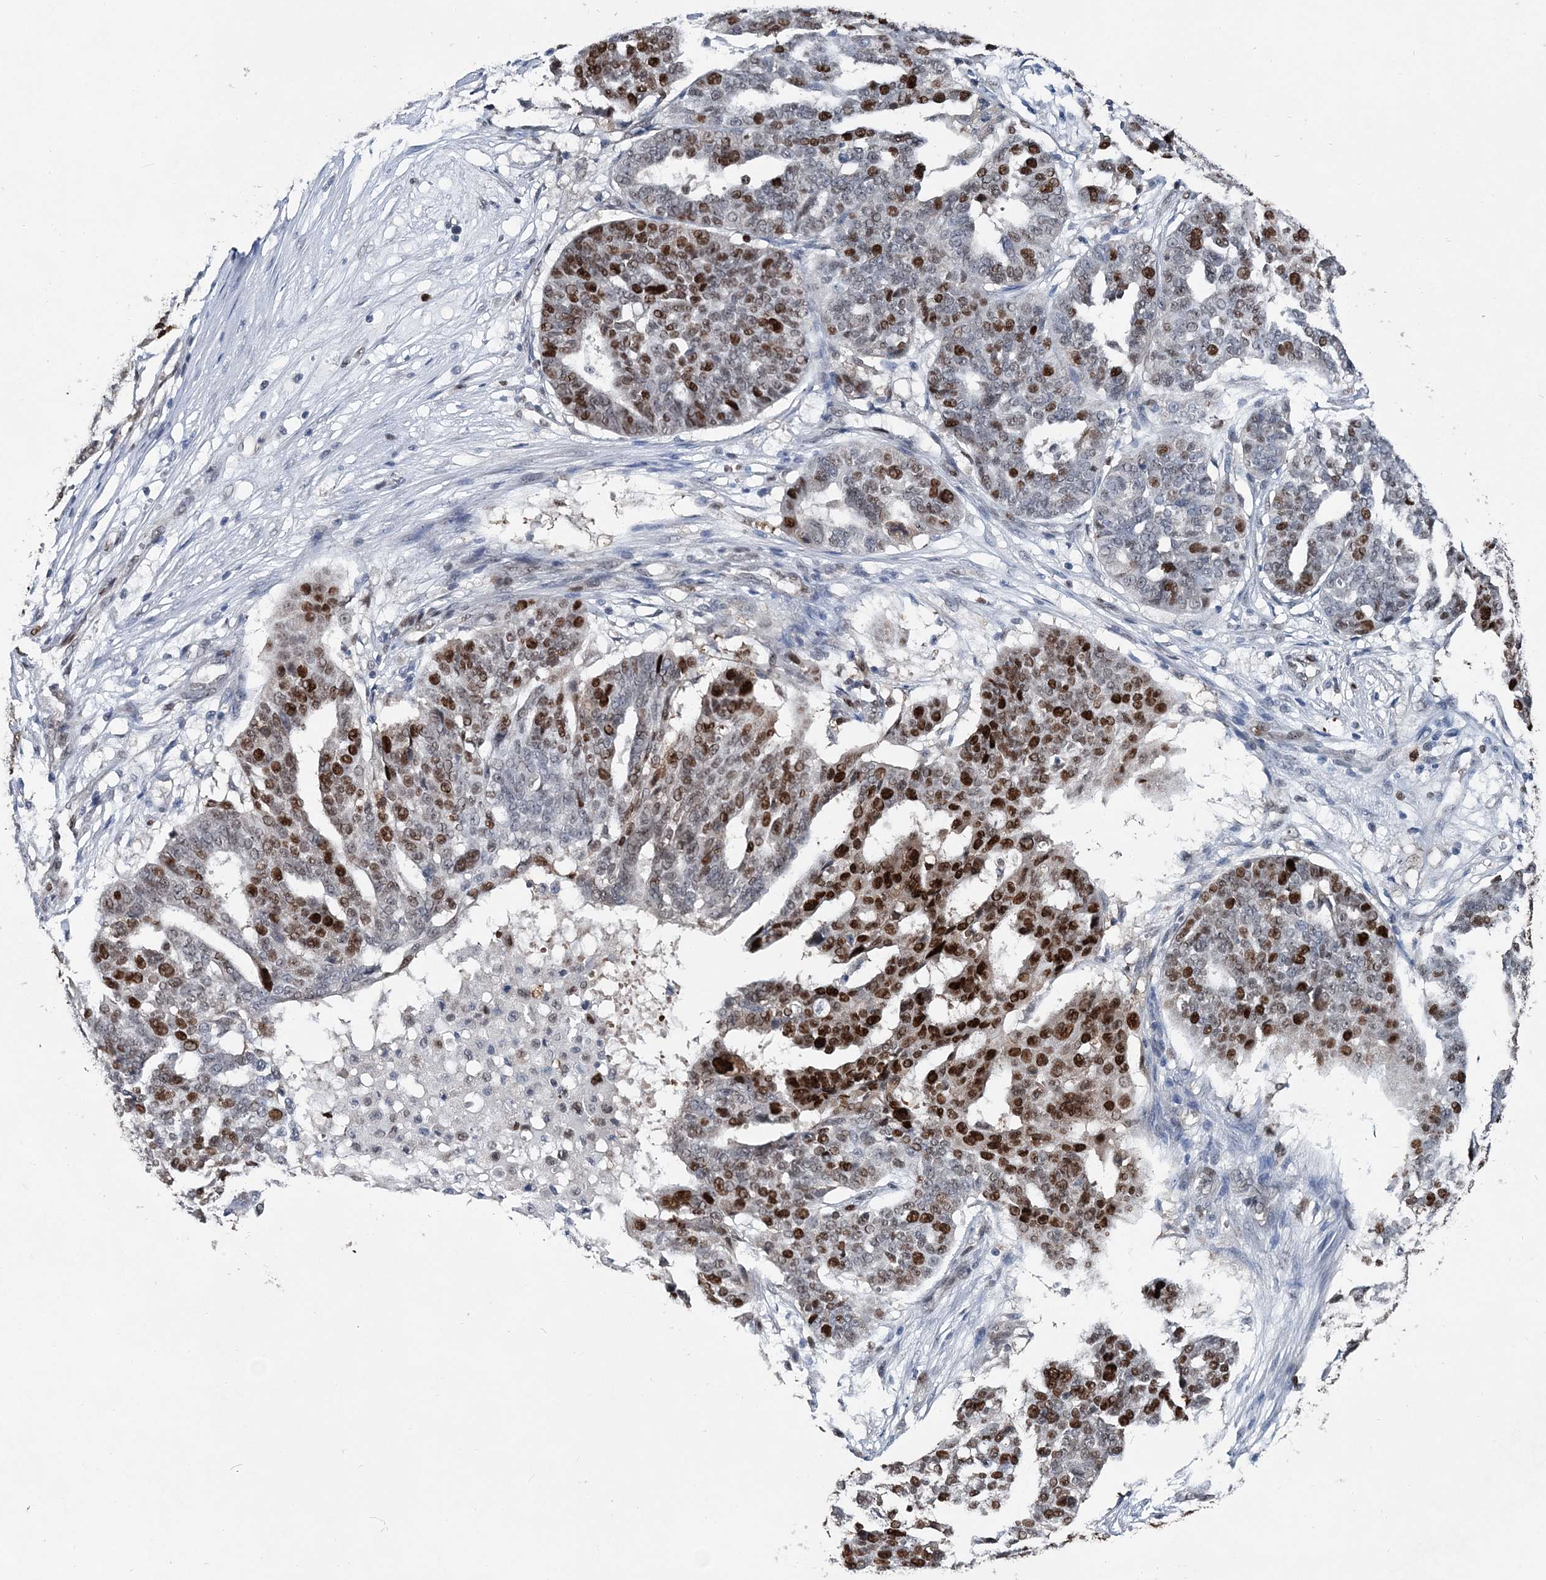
{"staining": {"intensity": "strong", "quantity": "25%-75%", "location": "nuclear"}, "tissue": "ovarian cancer", "cell_type": "Tumor cells", "image_type": "cancer", "snomed": [{"axis": "morphology", "description": "Cystadenocarcinoma, serous, NOS"}, {"axis": "topography", "description": "Ovary"}], "caption": "Immunohistochemical staining of human ovarian cancer (serous cystadenocarcinoma) displays high levels of strong nuclear protein positivity in approximately 25%-75% of tumor cells. (DAB = brown stain, brightfield microscopy at high magnification).", "gene": "HAT1", "patient": {"sex": "female", "age": 59}}